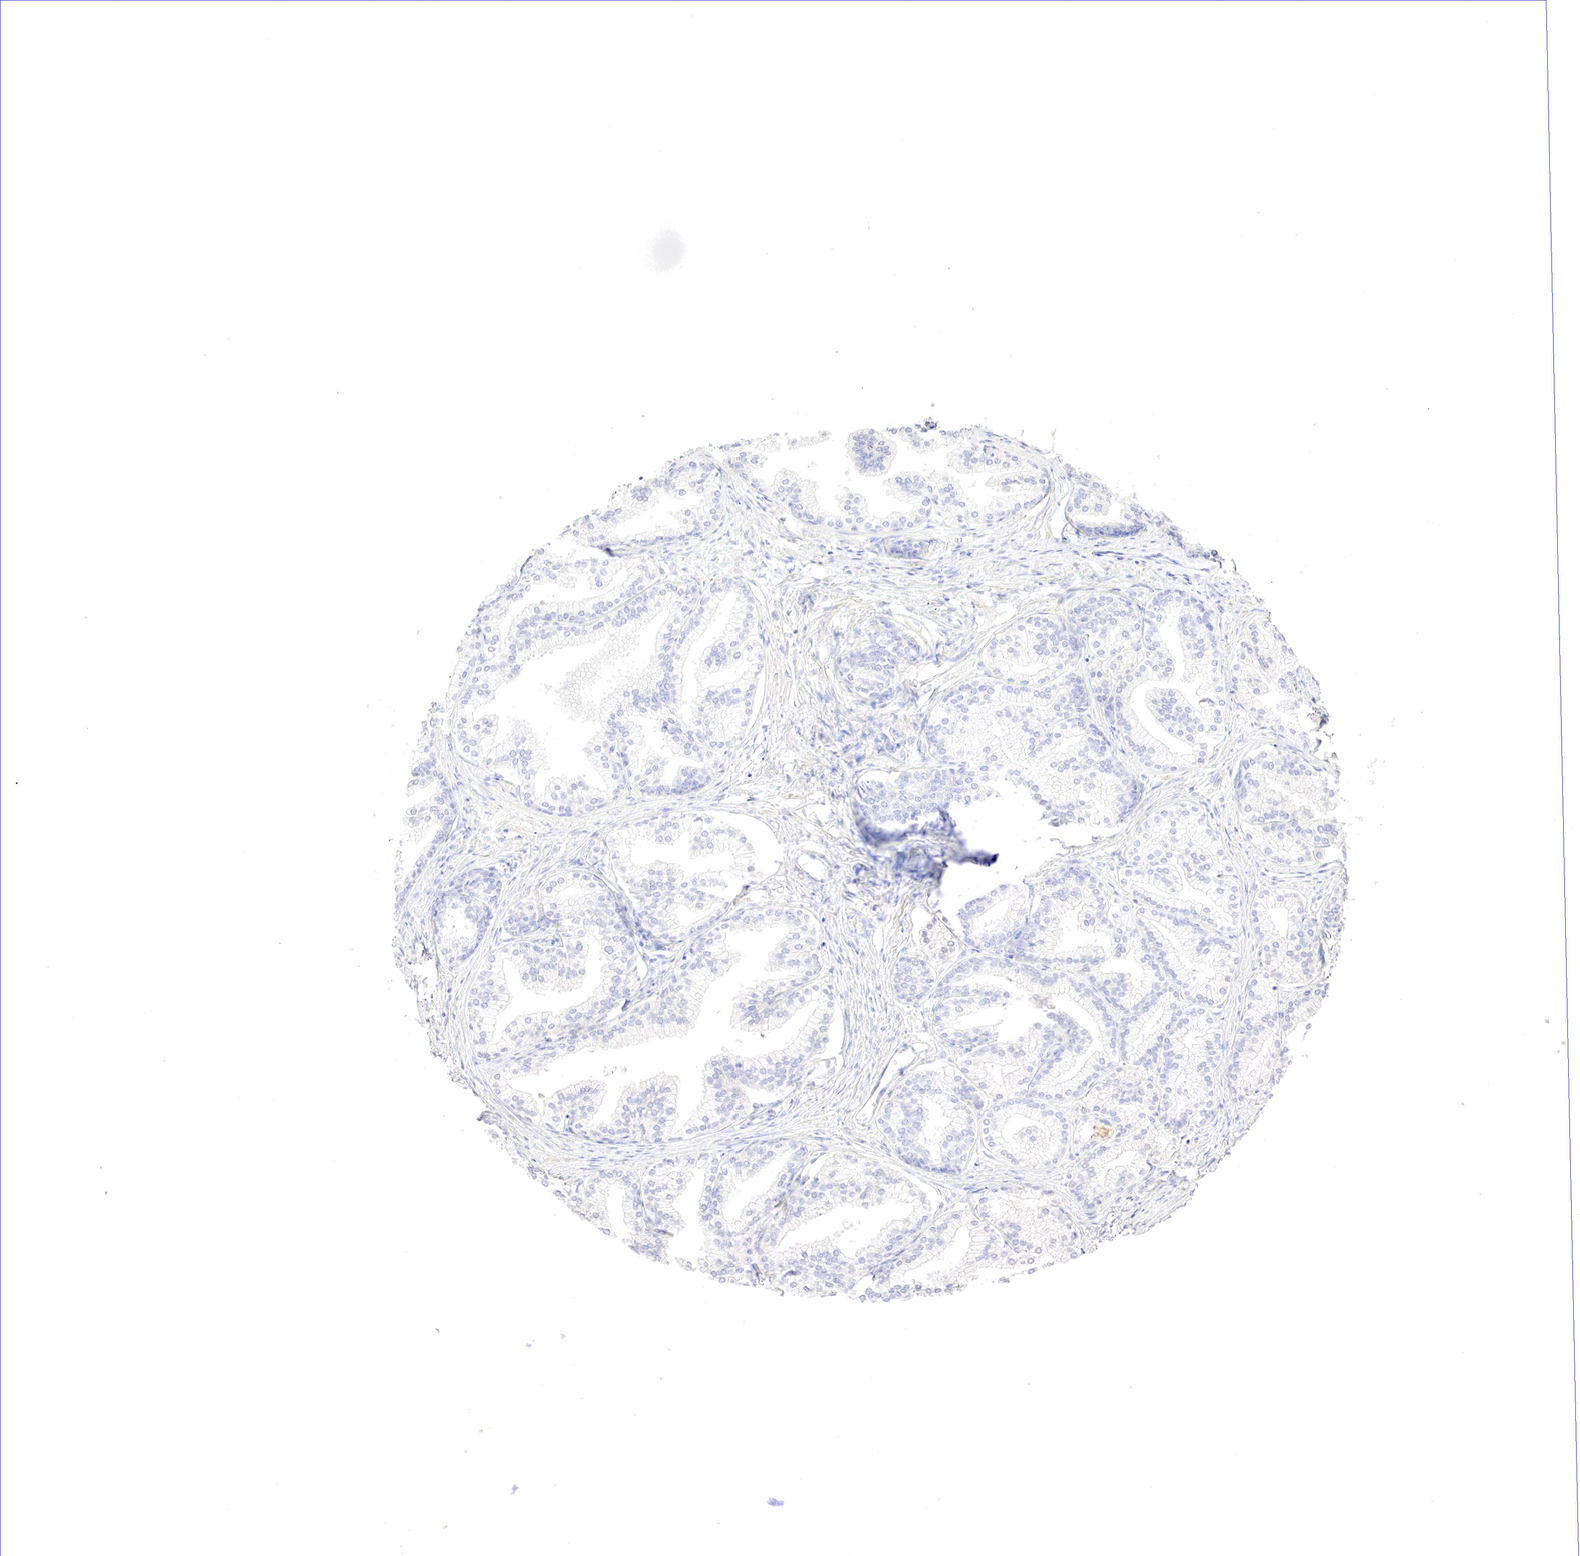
{"staining": {"intensity": "negative", "quantity": "none", "location": "none"}, "tissue": "prostate", "cell_type": "Glandular cells", "image_type": "normal", "snomed": [{"axis": "morphology", "description": "Normal tissue, NOS"}, {"axis": "topography", "description": "Prostate"}], "caption": "Micrograph shows no significant protein positivity in glandular cells of normal prostate. (Stains: DAB IHC with hematoxylin counter stain, Microscopy: brightfield microscopy at high magnification).", "gene": "GATA1", "patient": {"sex": "male", "age": 68}}